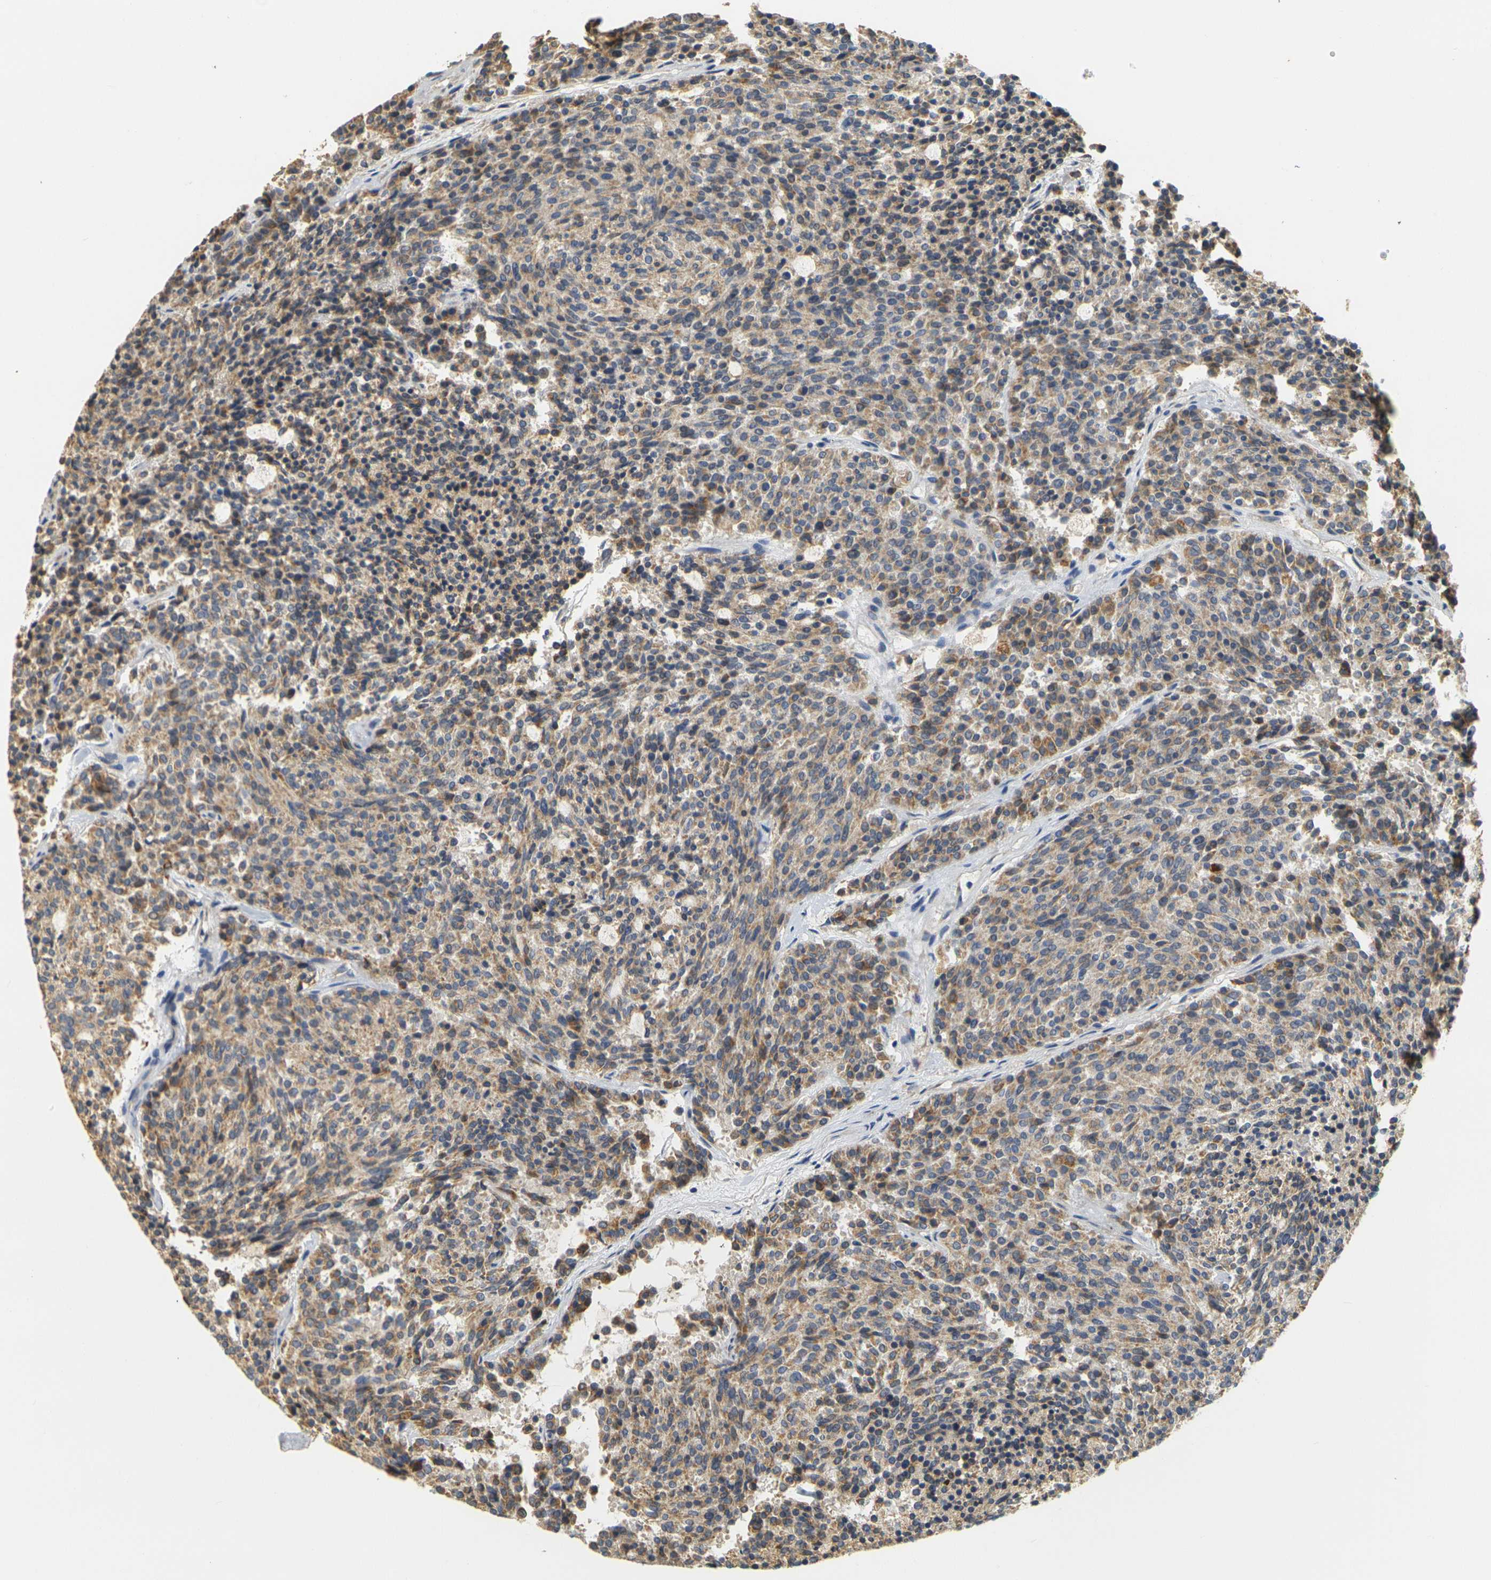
{"staining": {"intensity": "moderate", "quantity": ">75%", "location": "cytoplasmic/membranous"}, "tissue": "carcinoid", "cell_type": "Tumor cells", "image_type": "cancer", "snomed": [{"axis": "morphology", "description": "Carcinoid, malignant, NOS"}, {"axis": "topography", "description": "Pancreas"}], "caption": "The immunohistochemical stain labels moderate cytoplasmic/membranous positivity in tumor cells of carcinoid tissue.", "gene": "GDAP1", "patient": {"sex": "female", "age": 54}}